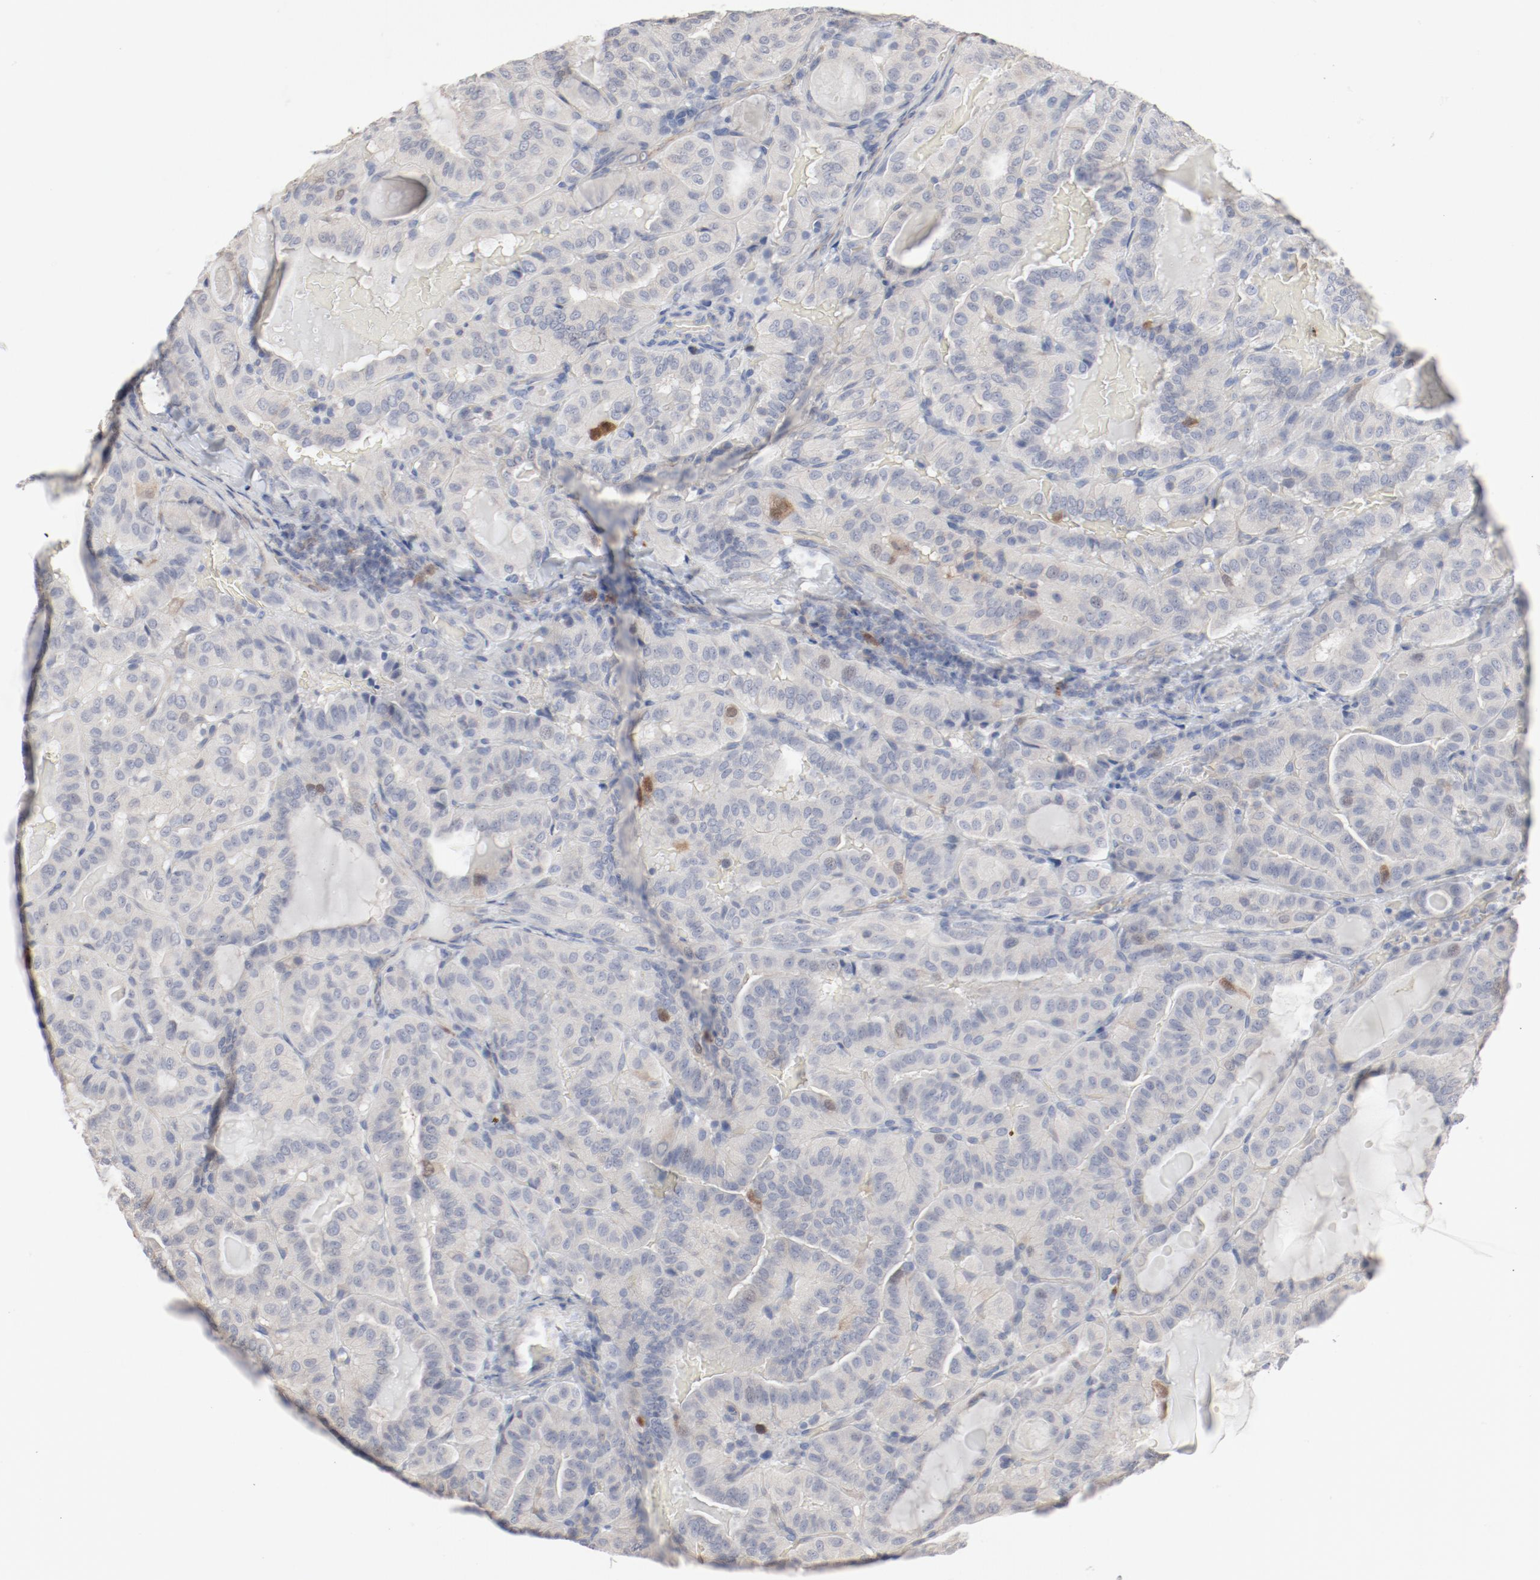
{"staining": {"intensity": "moderate", "quantity": "<25%", "location": "nuclear"}, "tissue": "thyroid cancer", "cell_type": "Tumor cells", "image_type": "cancer", "snomed": [{"axis": "morphology", "description": "Papillary adenocarcinoma, NOS"}, {"axis": "topography", "description": "Thyroid gland"}], "caption": "Immunohistochemical staining of human thyroid papillary adenocarcinoma shows low levels of moderate nuclear positivity in approximately <25% of tumor cells. The protein of interest is stained brown, and the nuclei are stained in blue (DAB IHC with brightfield microscopy, high magnification).", "gene": "CDK1", "patient": {"sex": "male", "age": 77}}